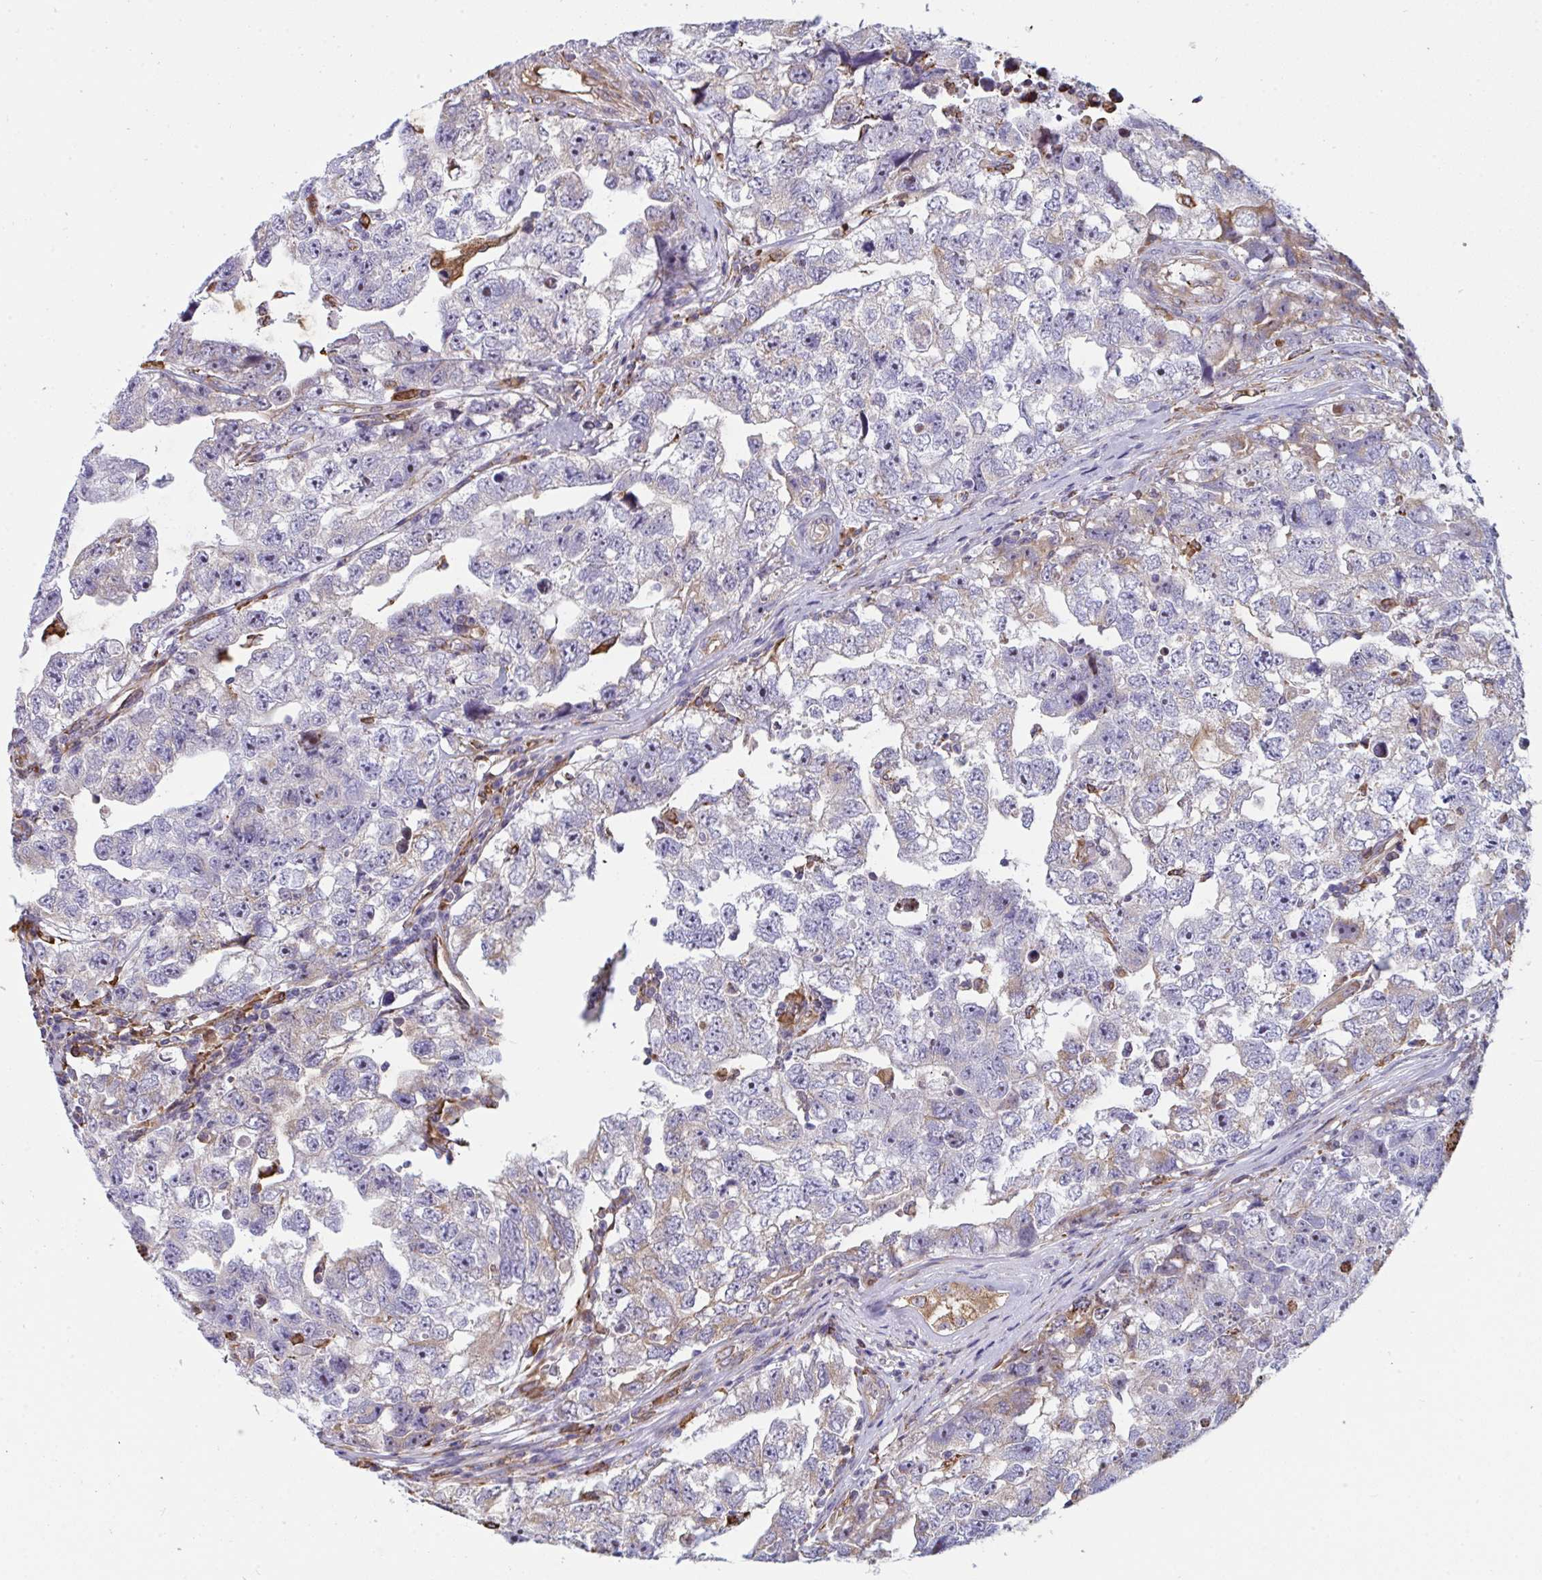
{"staining": {"intensity": "negative", "quantity": "none", "location": "none"}, "tissue": "testis cancer", "cell_type": "Tumor cells", "image_type": "cancer", "snomed": [{"axis": "morphology", "description": "Carcinoma, Embryonal, NOS"}, {"axis": "topography", "description": "Testis"}], "caption": "Immunohistochemistry micrograph of neoplastic tissue: human testis embryonal carcinoma stained with DAB (3,3'-diaminobenzidine) exhibits no significant protein expression in tumor cells. The staining was performed using DAB (3,3'-diaminobenzidine) to visualize the protein expression in brown, while the nuclei were stained in blue with hematoxylin (Magnification: 20x).", "gene": "MYMK", "patient": {"sex": "male", "age": 22}}